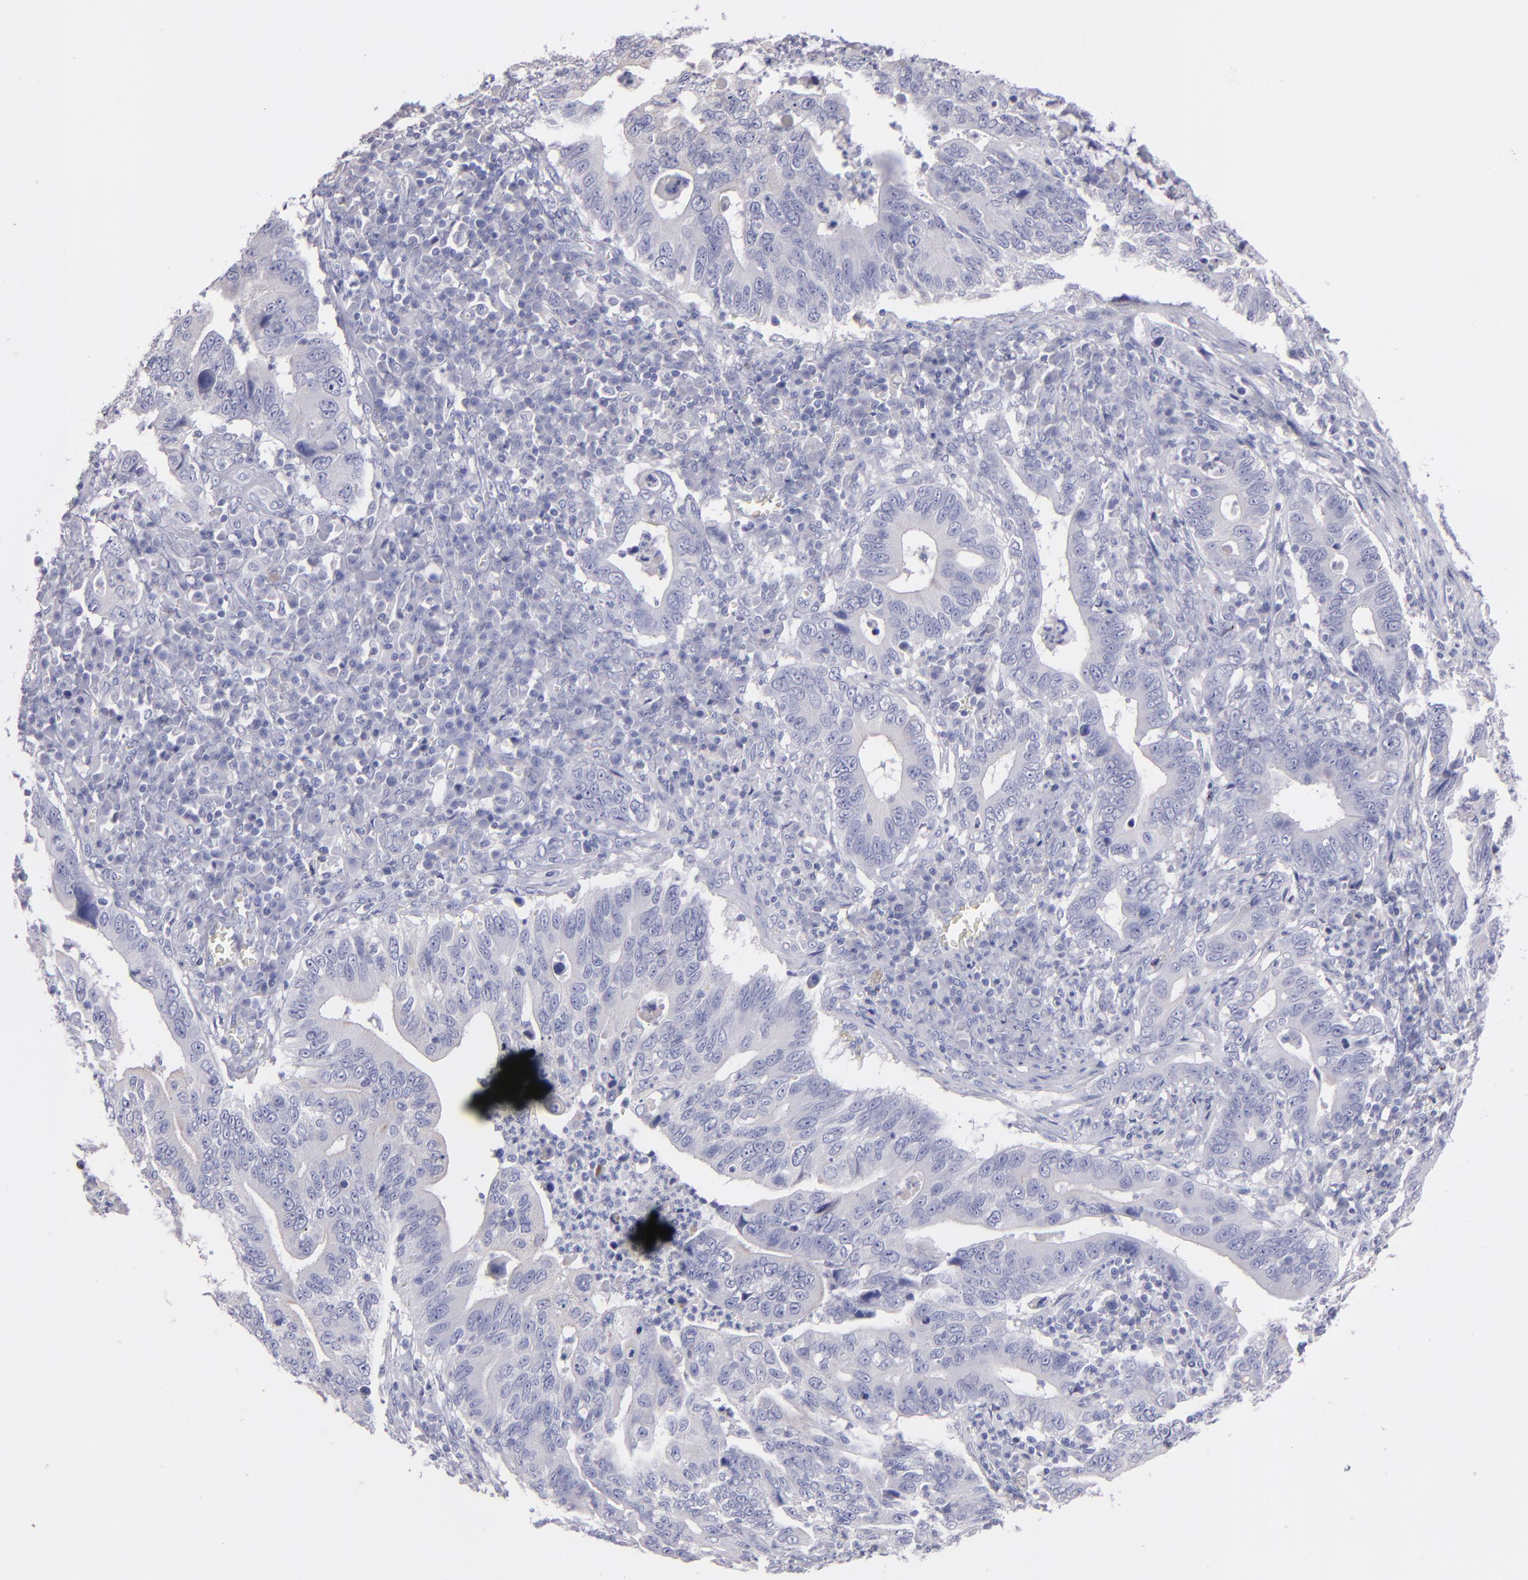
{"staining": {"intensity": "negative", "quantity": "none", "location": "none"}, "tissue": "stomach cancer", "cell_type": "Tumor cells", "image_type": "cancer", "snomed": [{"axis": "morphology", "description": "Adenocarcinoma, NOS"}, {"axis": "topography", "description": "Stomach, upper"}], "caption": "Tumor cells show no significant positivity in stomach cancer (adenocarcinoma).", "gene": "SNAP25", "patient": {"sex": "male", "age": 63}}